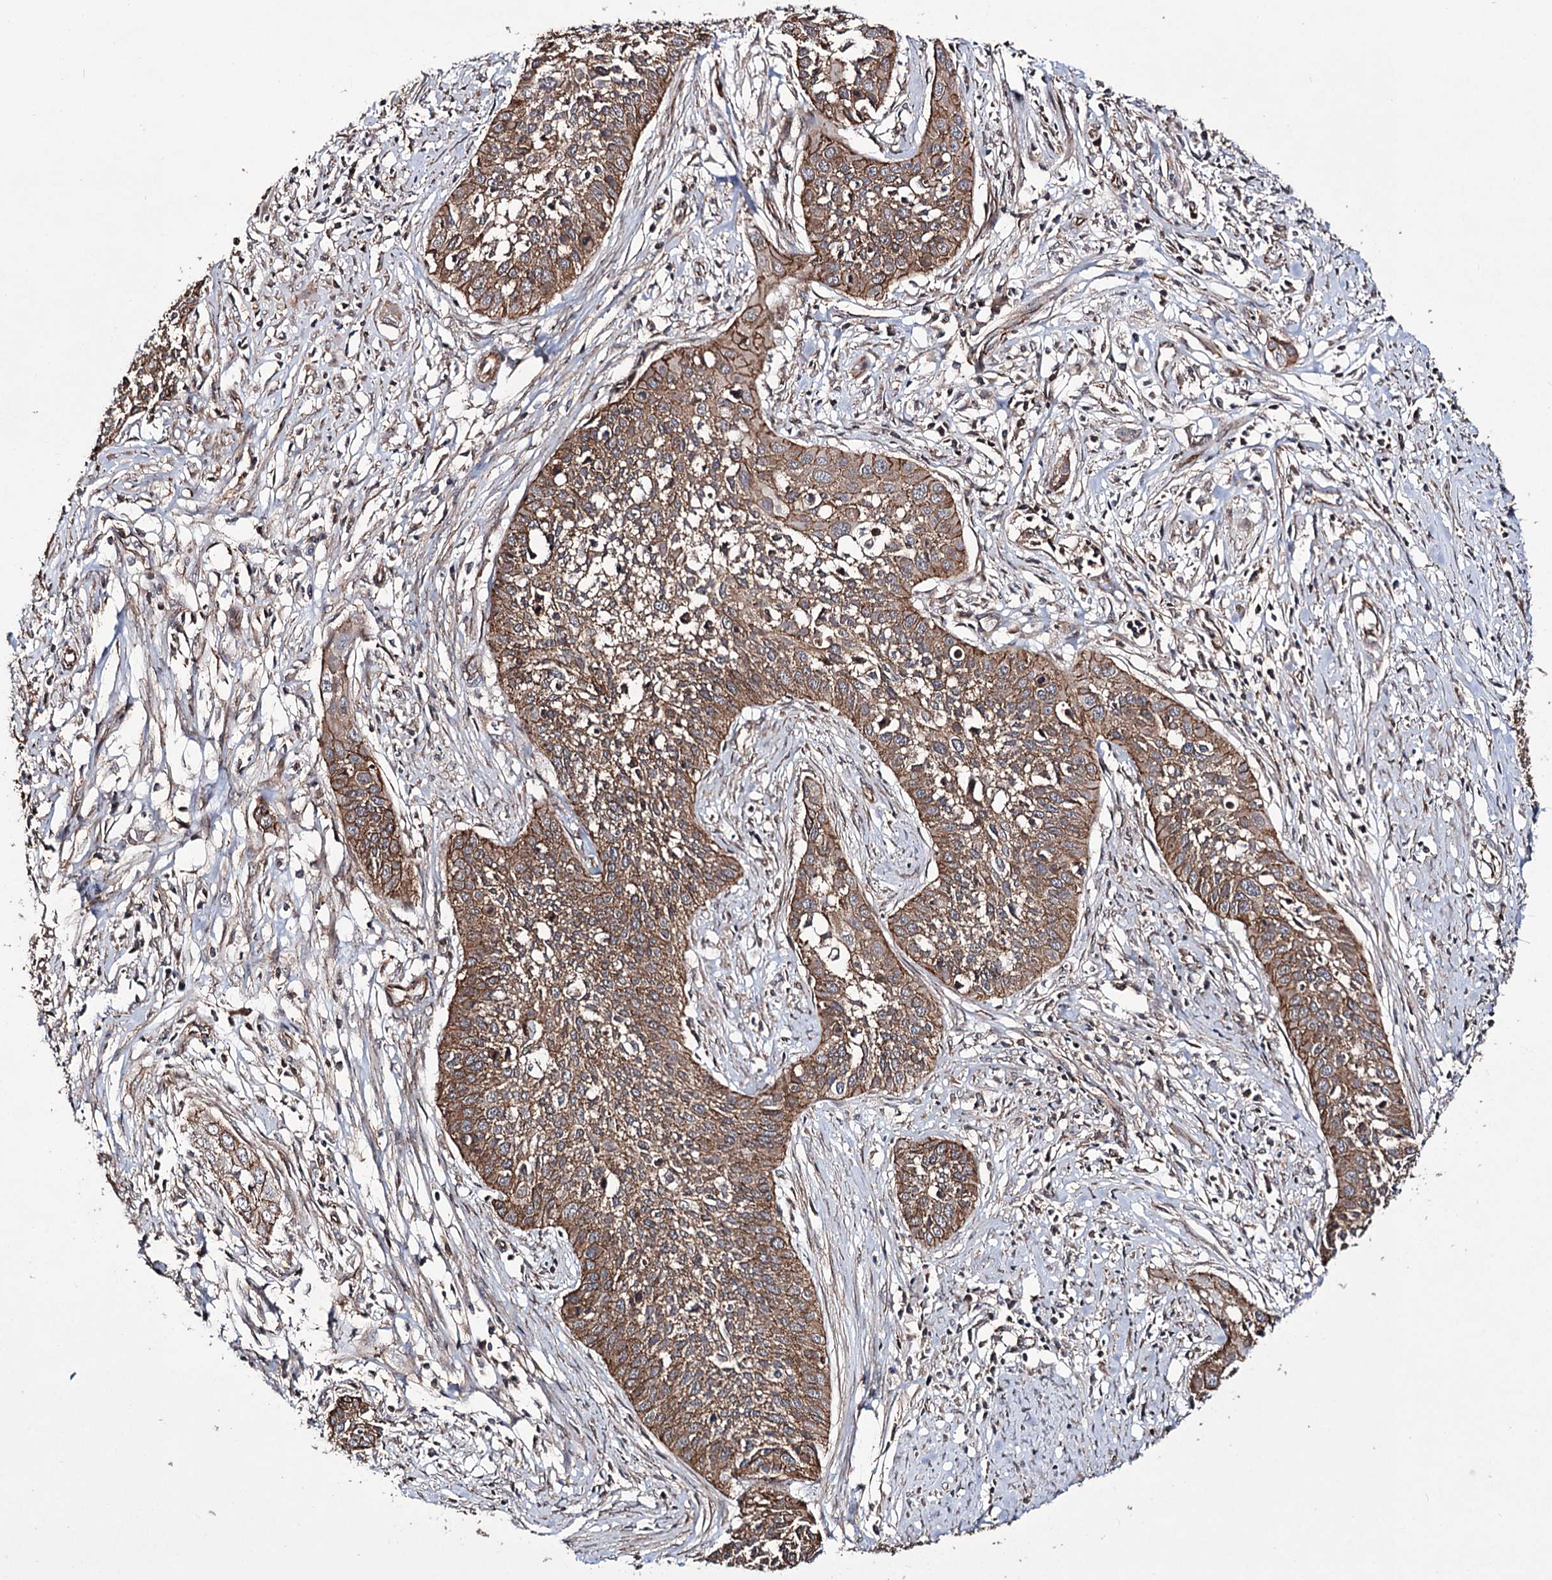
{"staining": {"intensity": "strong", "quantity": ">75%", "location": "cytoplasmic/membranous"}, "tissue": "cervical cancer", "cell_type": "Tumor cells", "image_type": "cancer", "snomed": [{"axis": "morphology", "description": "Squamous cell carcinoma, NOS"}, {"axis": "topography", "description": "Cervix"}], "caption": "Strong cytoplasmic/membranous staining is present in about >75% of tumor cells in cervical squamous cell carcinoma.", "gene": "DHX29", "patient": {"sex": "female", "age": 34}}